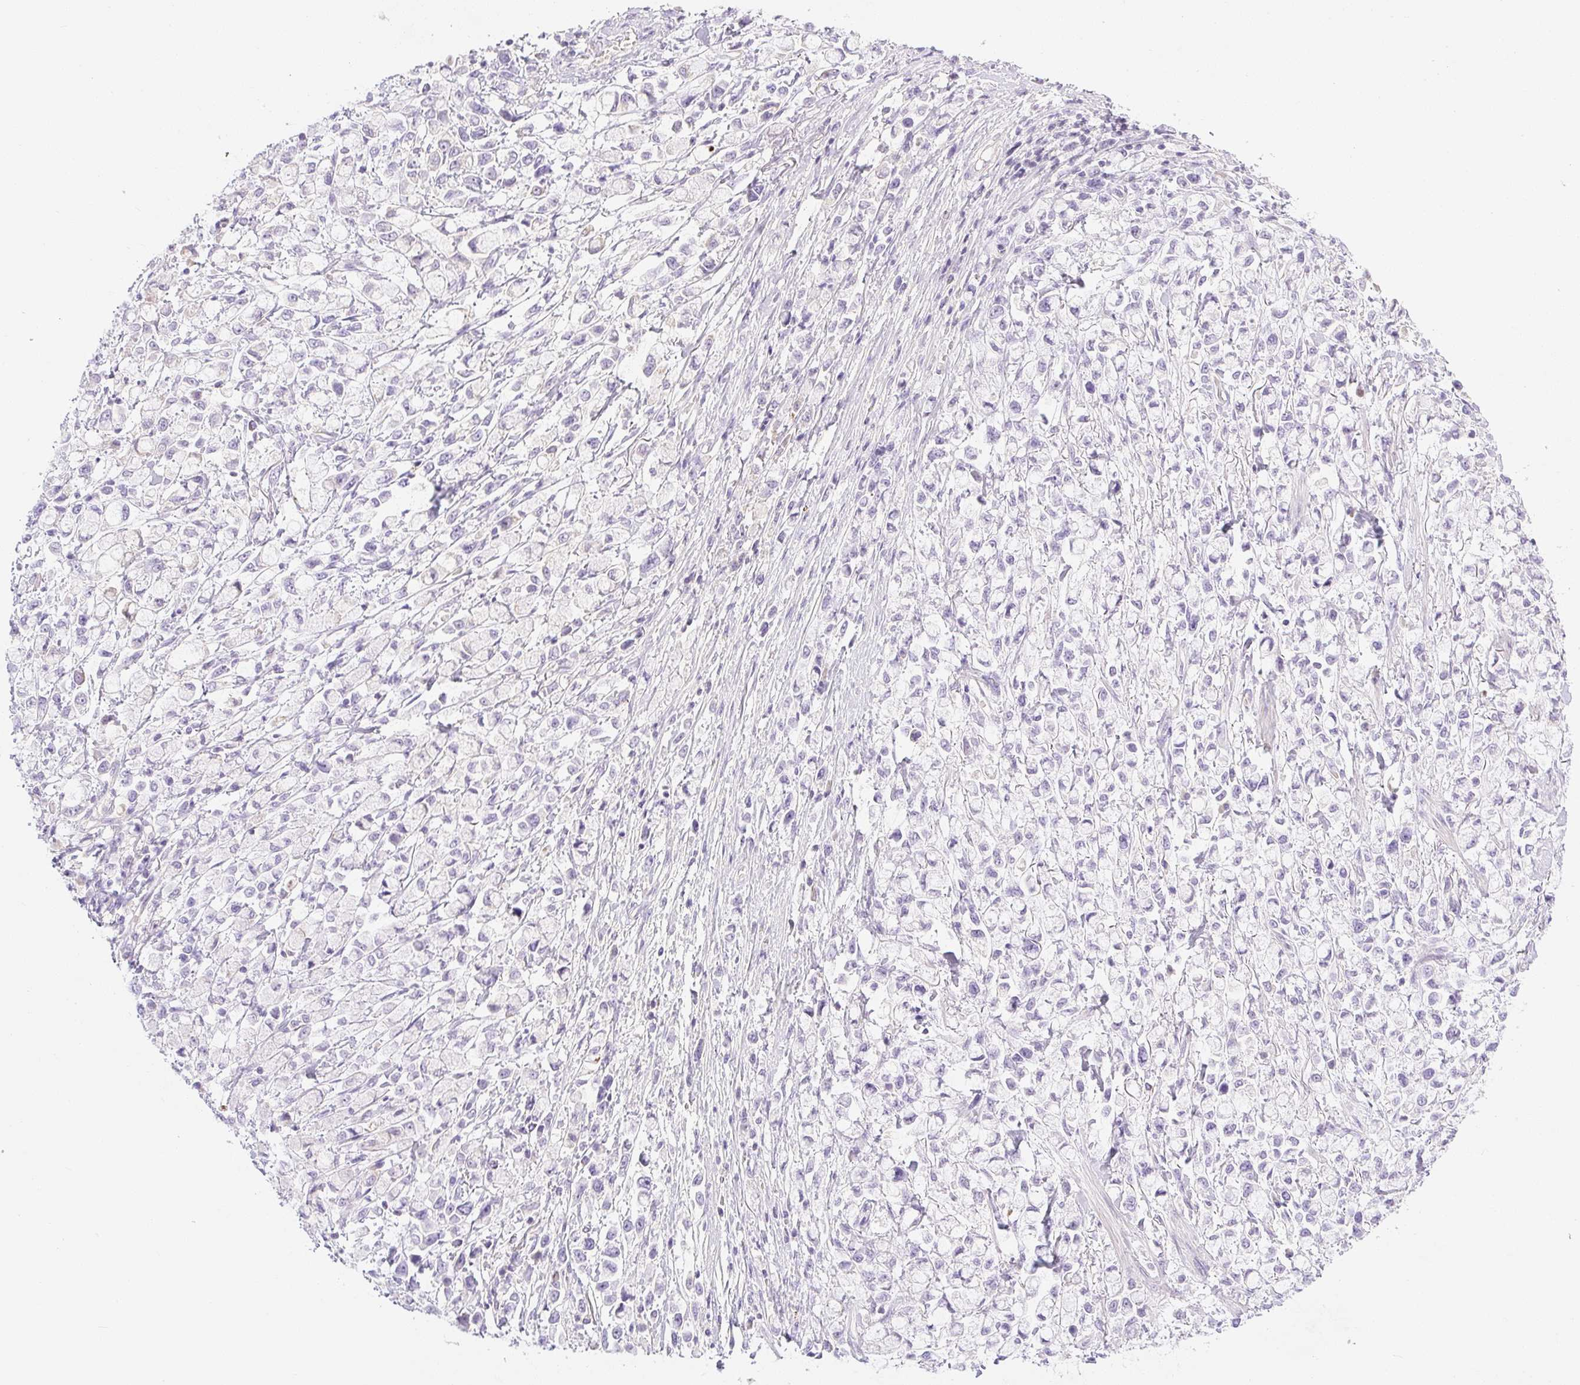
{"staining": {"intensity": "negative", "quantity": "none", "location": "none"}, "tissue": "stomach cancer", "cell_type": "Tumor cells", "image_type": "cancer", "snomed": [{"axis": "morphology", "description": "Adenocarcinoma, NOS"}, {"axis": "topography", "description": "Stomach"}], "caption": "Tumor cells are negative for brown protein staining in stomach adenocarcinoma.", "gene": "MIA2", "patient": {"sex": "female", "age": 81}}